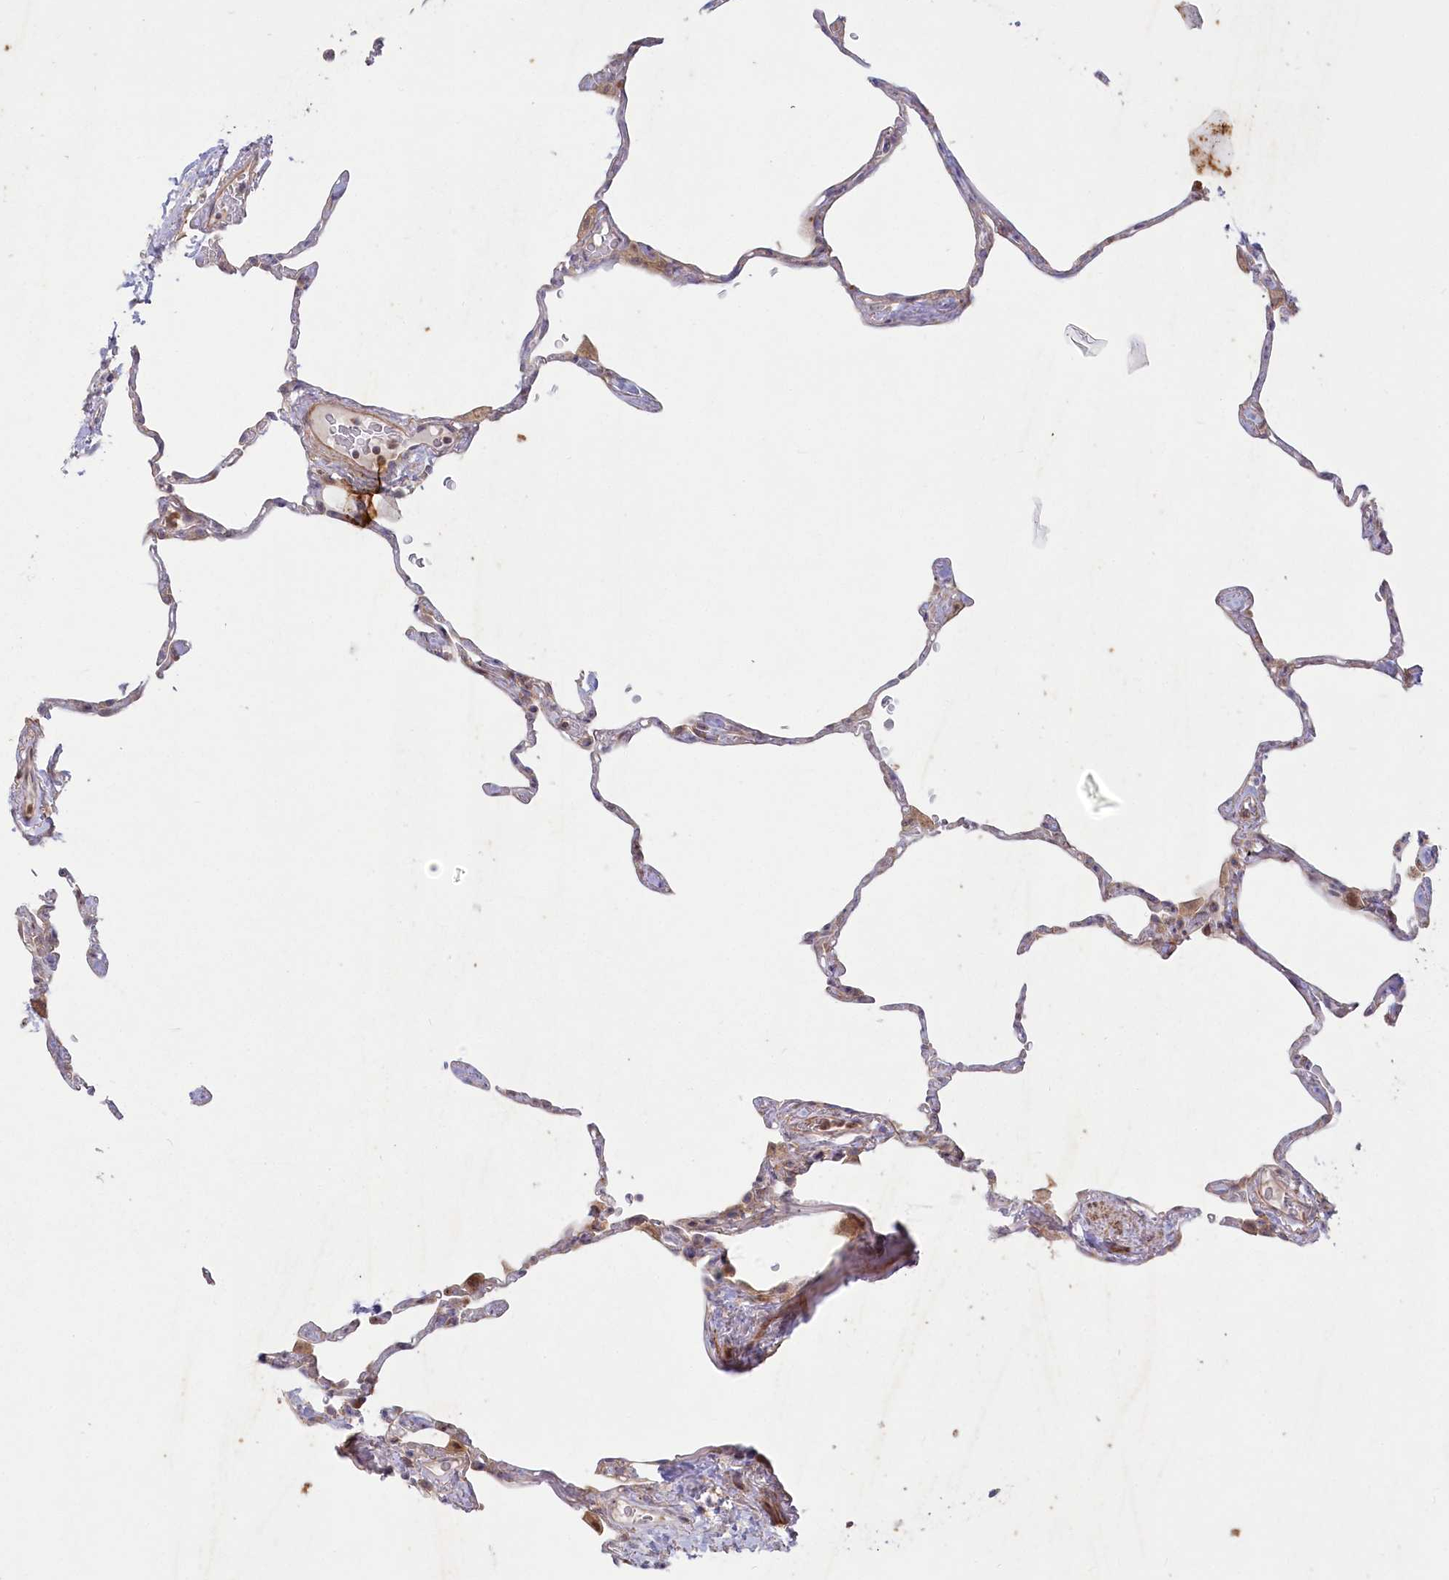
{"staining": {"intensity": "negative", "quantity": "none", "location": "none"}, "tissue": "lung", "cell_type": "Alveolar cells", "image_type": "normal", "snomed": [{"axis": "morphology", "description": "Normal tissue, NOS"}, {"axis": "topography", "description": "Lung"}], "caption": "DAB immunohistochemical staining of normal lung exhibits no significant expression in alveolar cells.", "gene": "MTG1", "patient": {"sex": "male", "age": 65}}